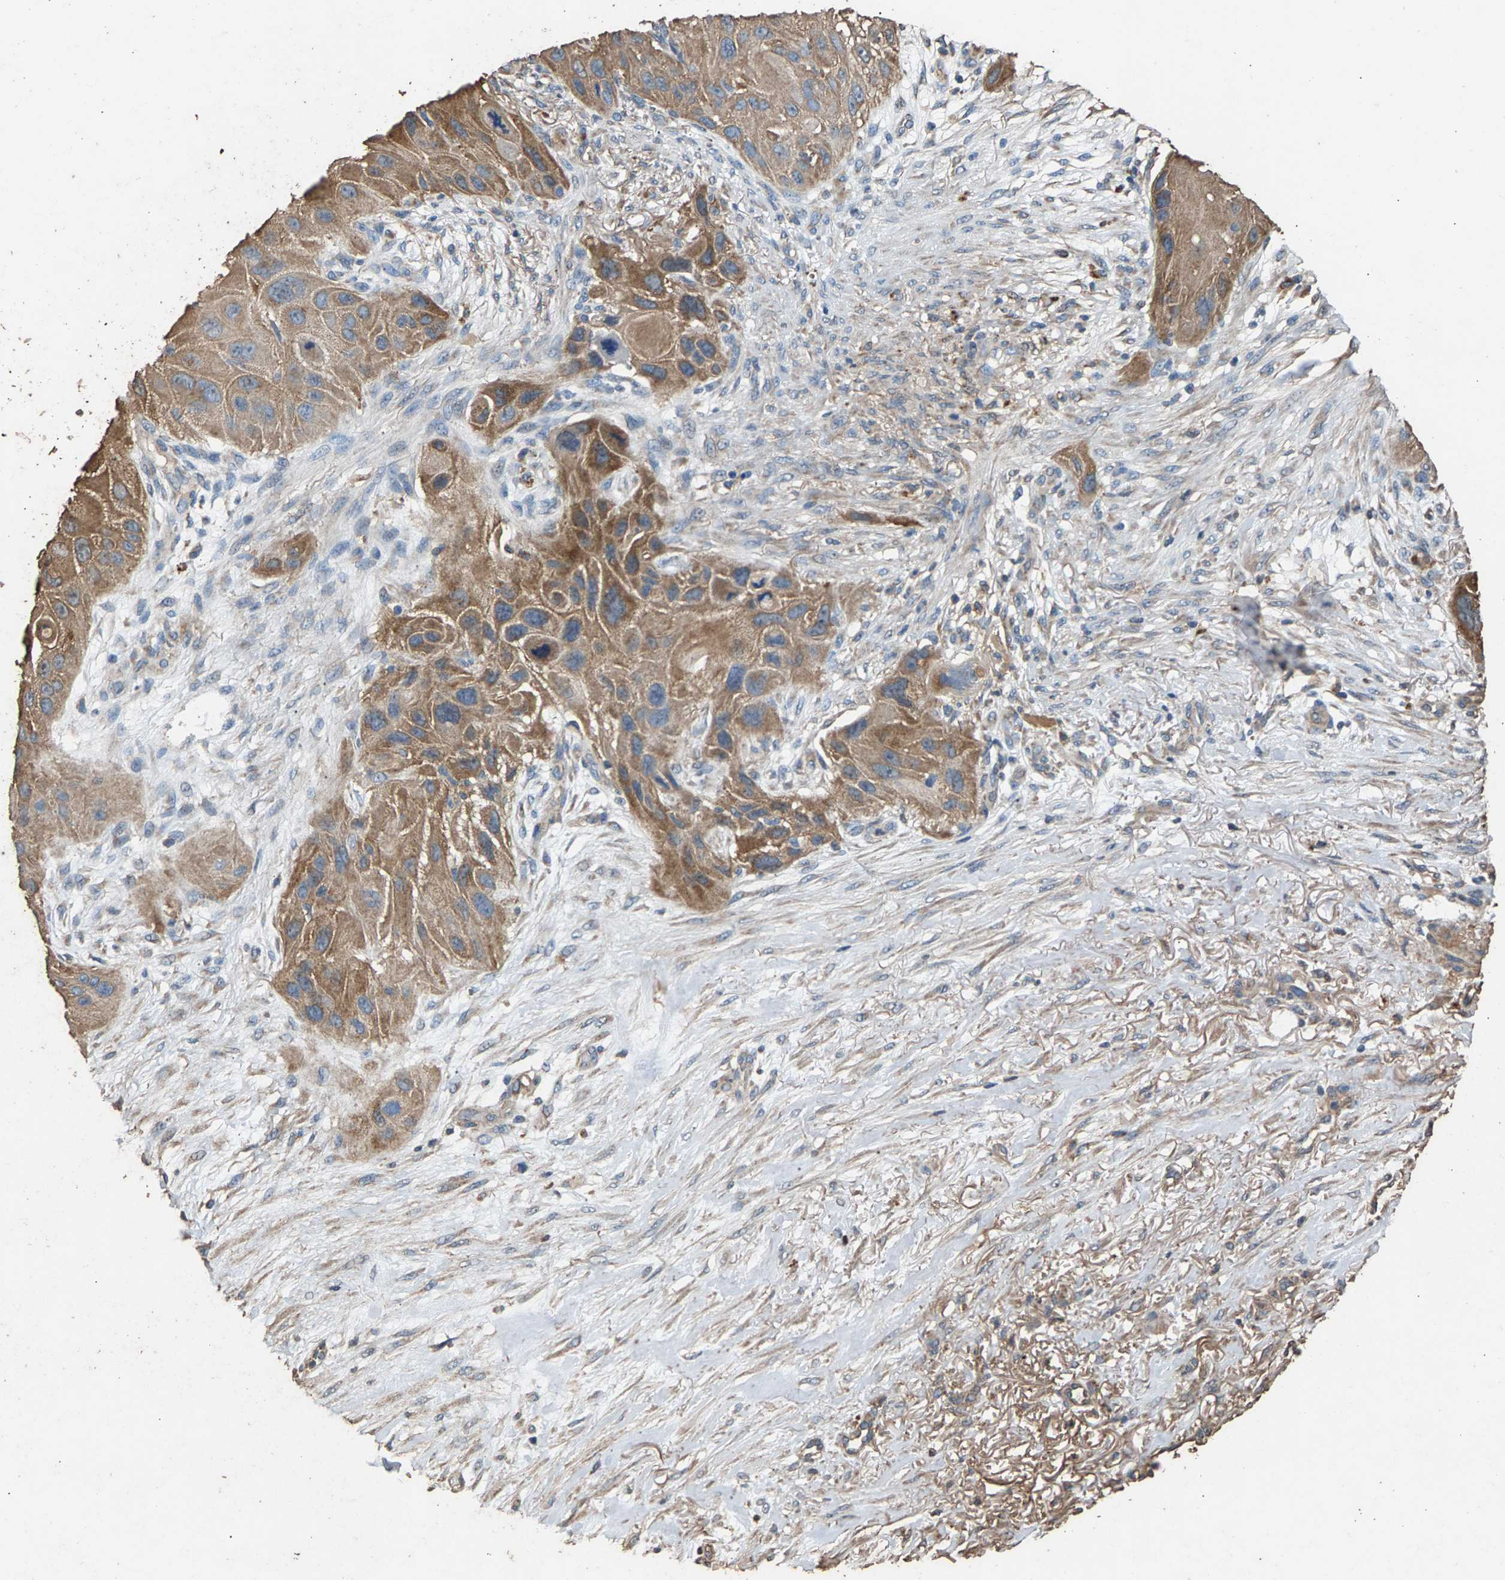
{"staining": {"intensity": "moderate", "quantity": ">75%", "location": "cytoplasmic/membranous"}, "tissue": "skin cancer", "cell_type": "Tumor cells", "image_type": "cancer", "snomed": [{"axis": "morphology", "description": "Squamous cell carcinoma, NOS"}, {"axis": "topography", "description": "Skin"}], "caption": "A micrograph of human skin squamous cell carcinoma stained for a protein shows moderate cytoplasmic/membranous brown staining in tumor cells.", "gene": "MRPL27", "patient": {"sex": "female", "age": 77}}